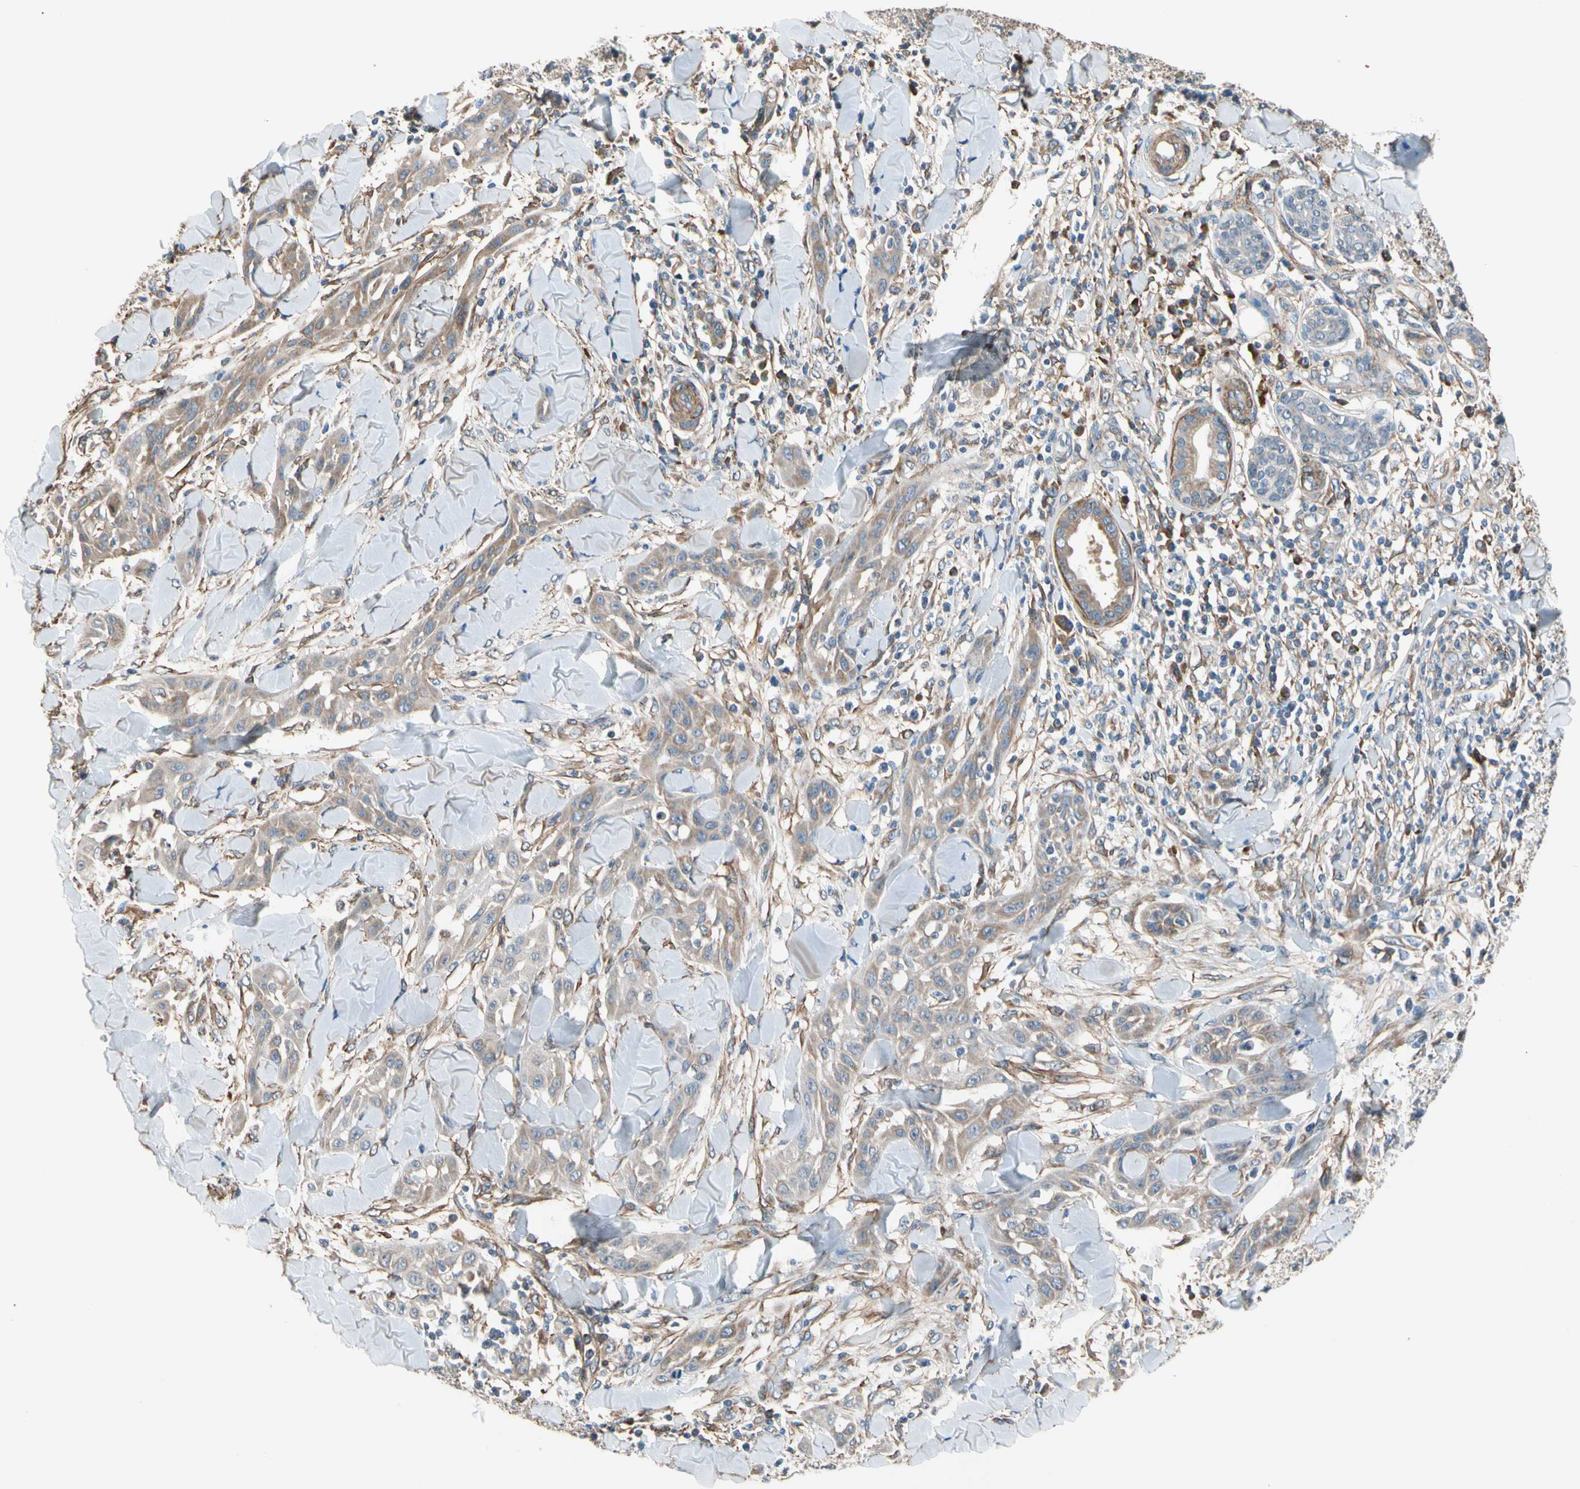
{"staining": {"intensity": "weak", "quantity": ">75%", "location": "cytoplasmic/membranous"}, "tissue": "skin cancer", "cell_type": "Tumor cells", "image_type": "cancer", "snomed": [{"axis": "morphology", "description": "Squamous cell carcinoma, NOS"}, {"axis": "topography", "description": "Skin"}], "caption": "Skin cancer (squamous cell carcinoma) stained with a brown dye exhibits weak cytoplasmic/membranous positive expression in about >75% of tumor cells.", "gene": "LIMK2", "patient": {"sex": "male", "age": 24}}